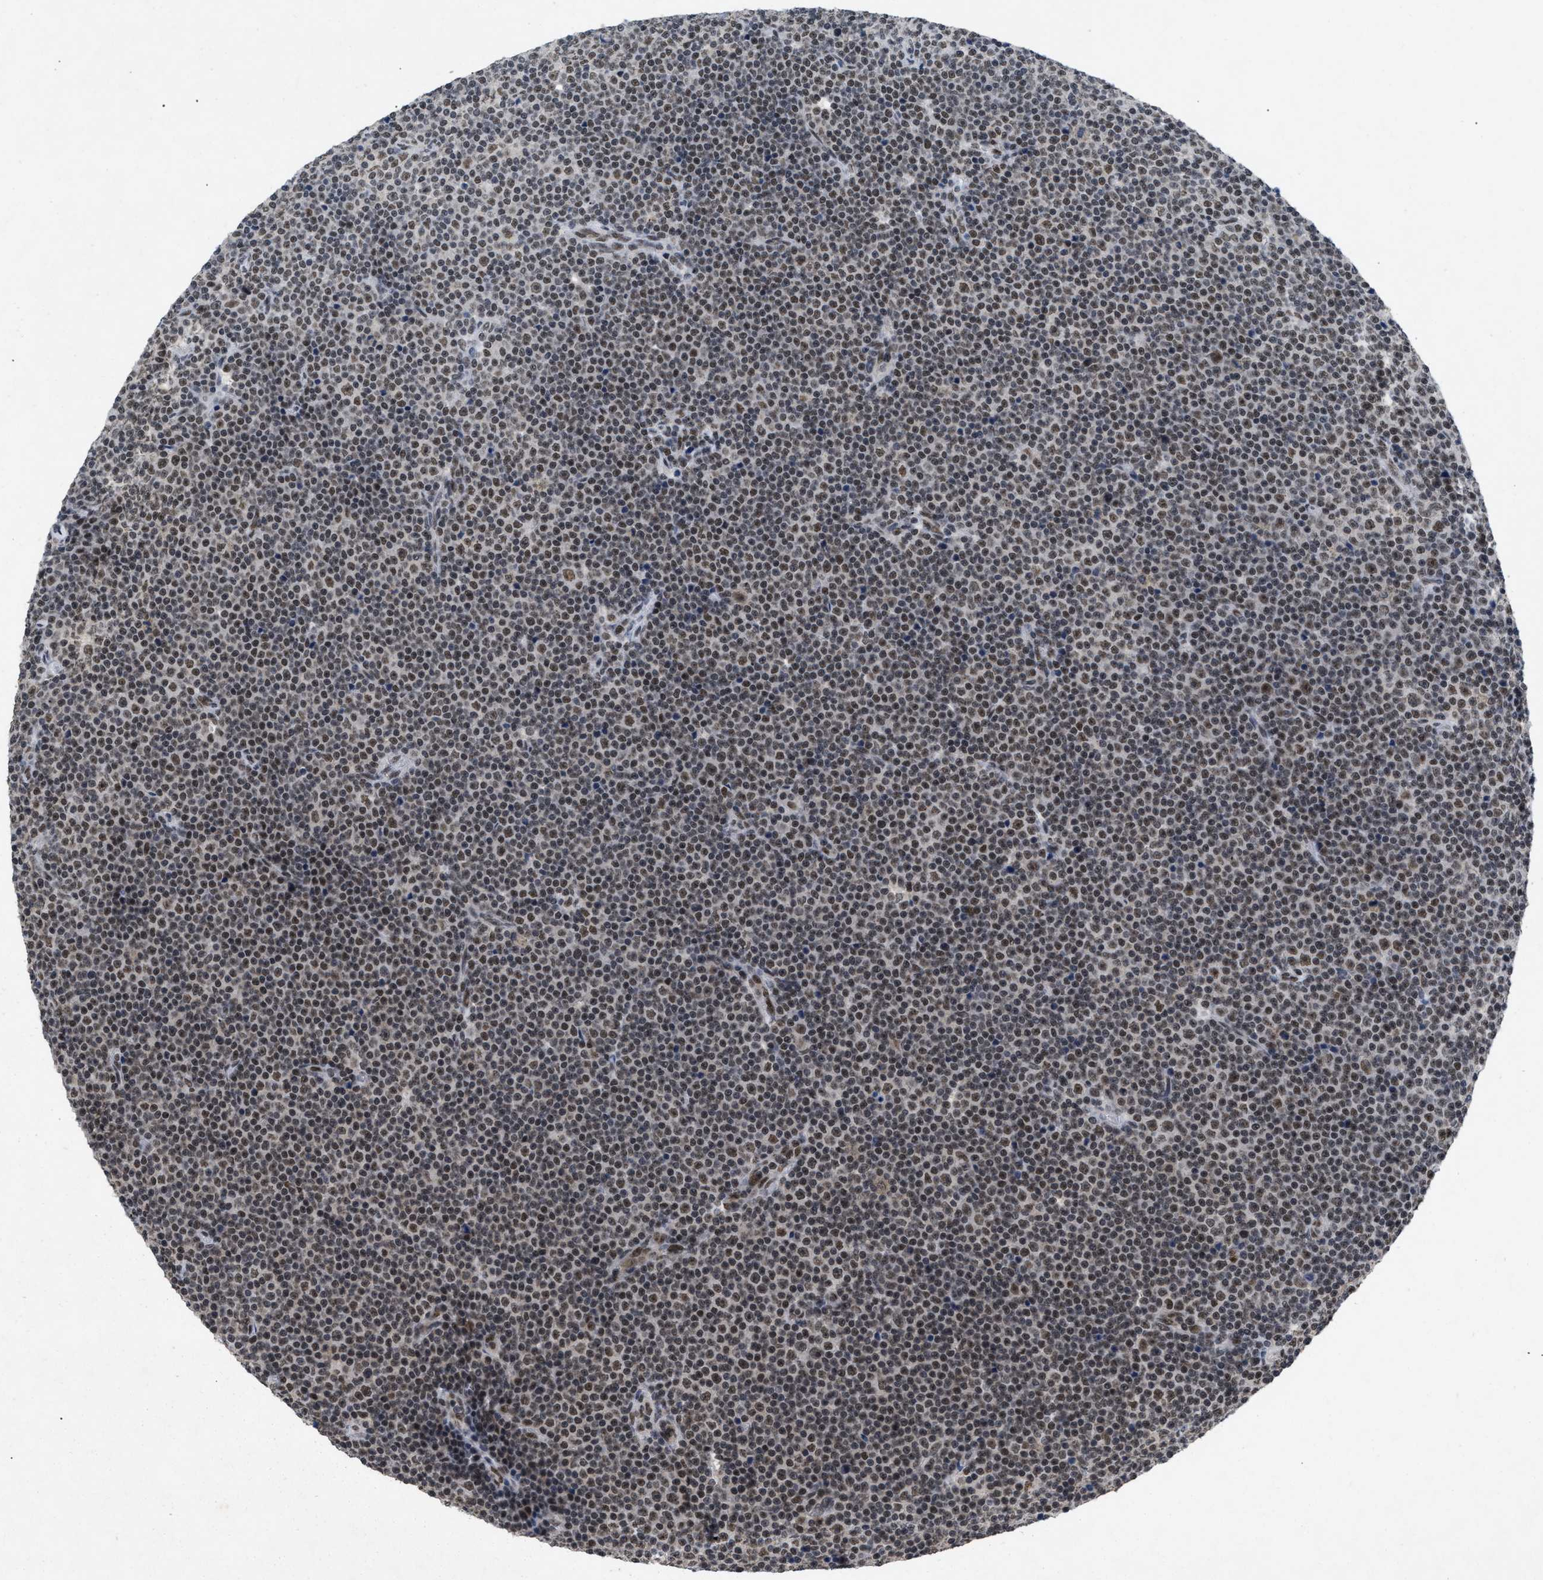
{"staining": {"intensity": "weak", "quantity": "25%-75%", "location": "nuclear"}, "tissue": "lymphoma", "cell_type": "Tumor cells", "image_type": "cancer", "snomed": [{"axis": "morphology", "description": "Malignant lymphoma, non-Hodgkin's type, Low grade"}, {"axis": "topography", "description": "Lymph node"}], "caption": "DAB (3,3'-diaminobenzidine) immunohistochemical staining of human malignant lymphoma, non-Hodgkin's type (low-grade) displays weak nuclear protein staining in about 25%-75% of tumor cells.", "gene": "ZNF346", "patient": {"sex": "female", "age": 67}}